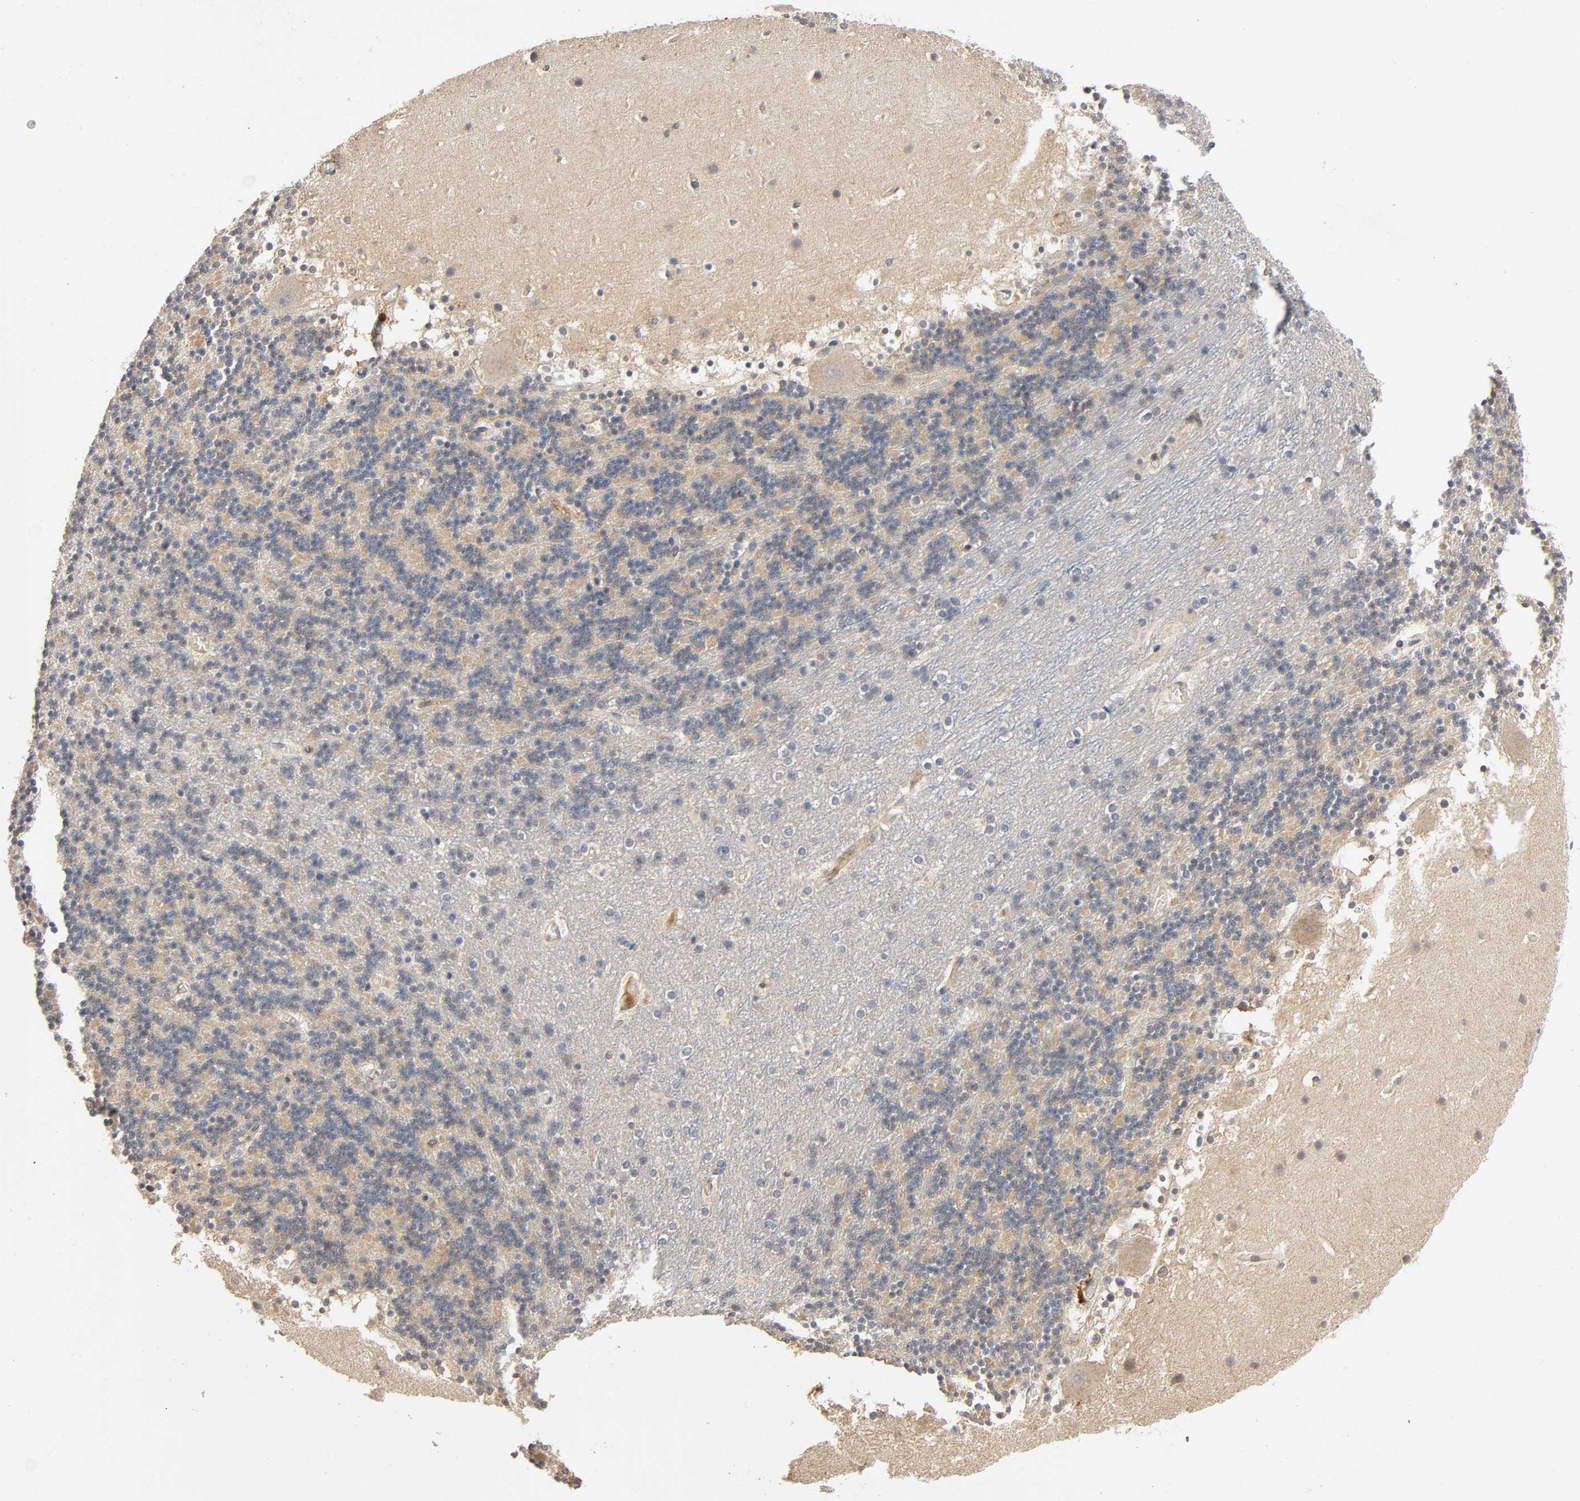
{"staining": {"intensity": "weak", "quantity": "<25%", "location": "cytoplasmic/membranous"}, "tissue": "cerebellum", "cell_type": "Cells in granular layer", "image_type": "normal", "snomed": [{"axis": "morphology", "description": "Normal tissue, NOS"}, {"axis": "topography", "description": "Cerebellum"}], "caption": "An immunohistochemistry (IHC) micrograph of benign cerebellum is shown. There is no staining in cells in granular layer of cerebellum. (DAB immunohistochemistry (IHC), high magnification).", "gene": "IKBKB", "patient": {"sex": "male", "age": 45}}